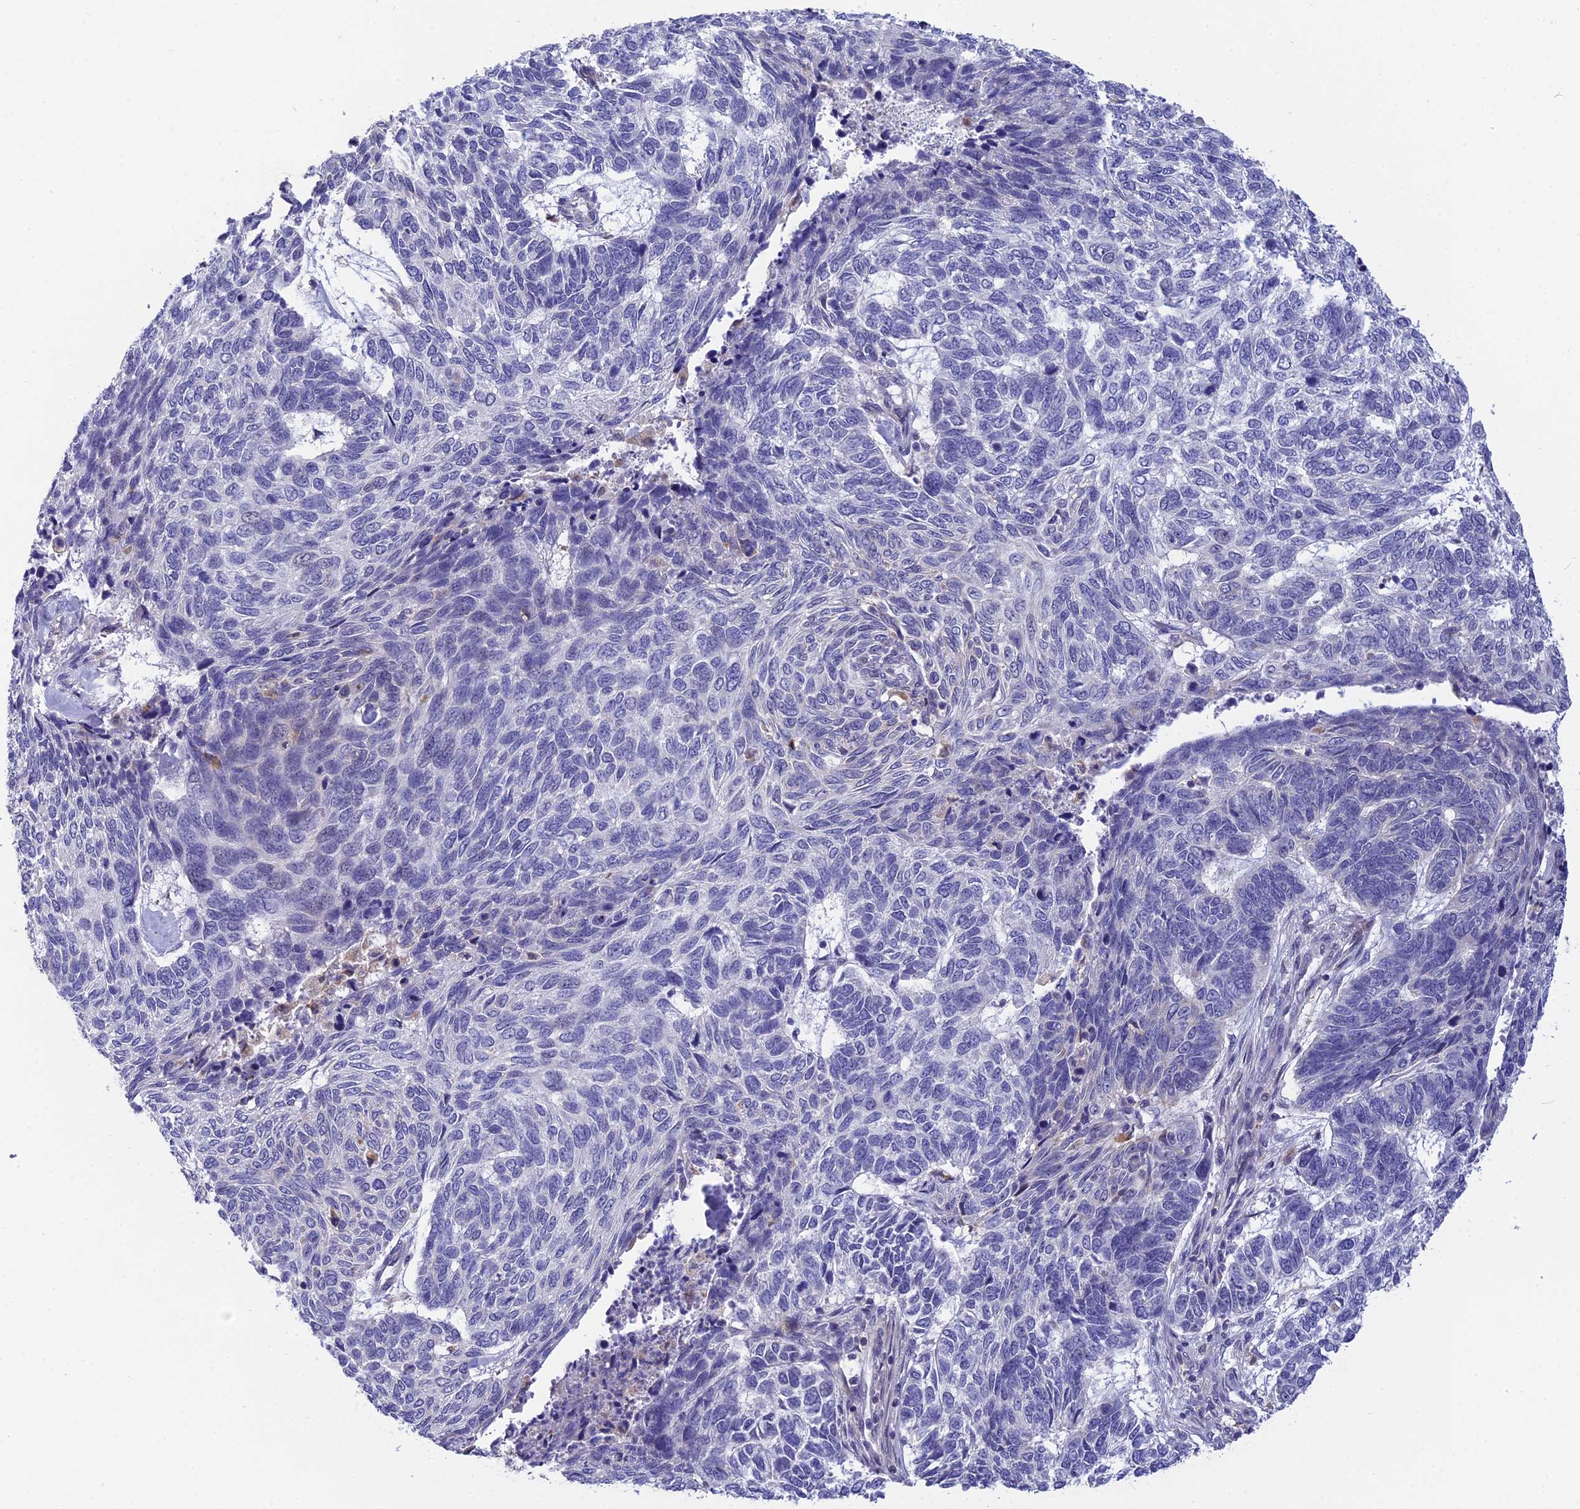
{"staining": {"intensity": "negative", "quantity": "none", "location": "none"}, "tissue": "skin cancer", "cell_type": "Tumor cells", "image_type": "cancer", "snomed": [{"axis": "morphology", "description": "Basal cell carcinoma"}, {"axis": "topography", "description": "Skin"}], "caption": "This is an immunohistochemistry (IHC) photomicrograph of skin cancer. There is no expression in tumor cells.", "gene": "KCTD14", "patient": {"sex": "female", "age": 65}}